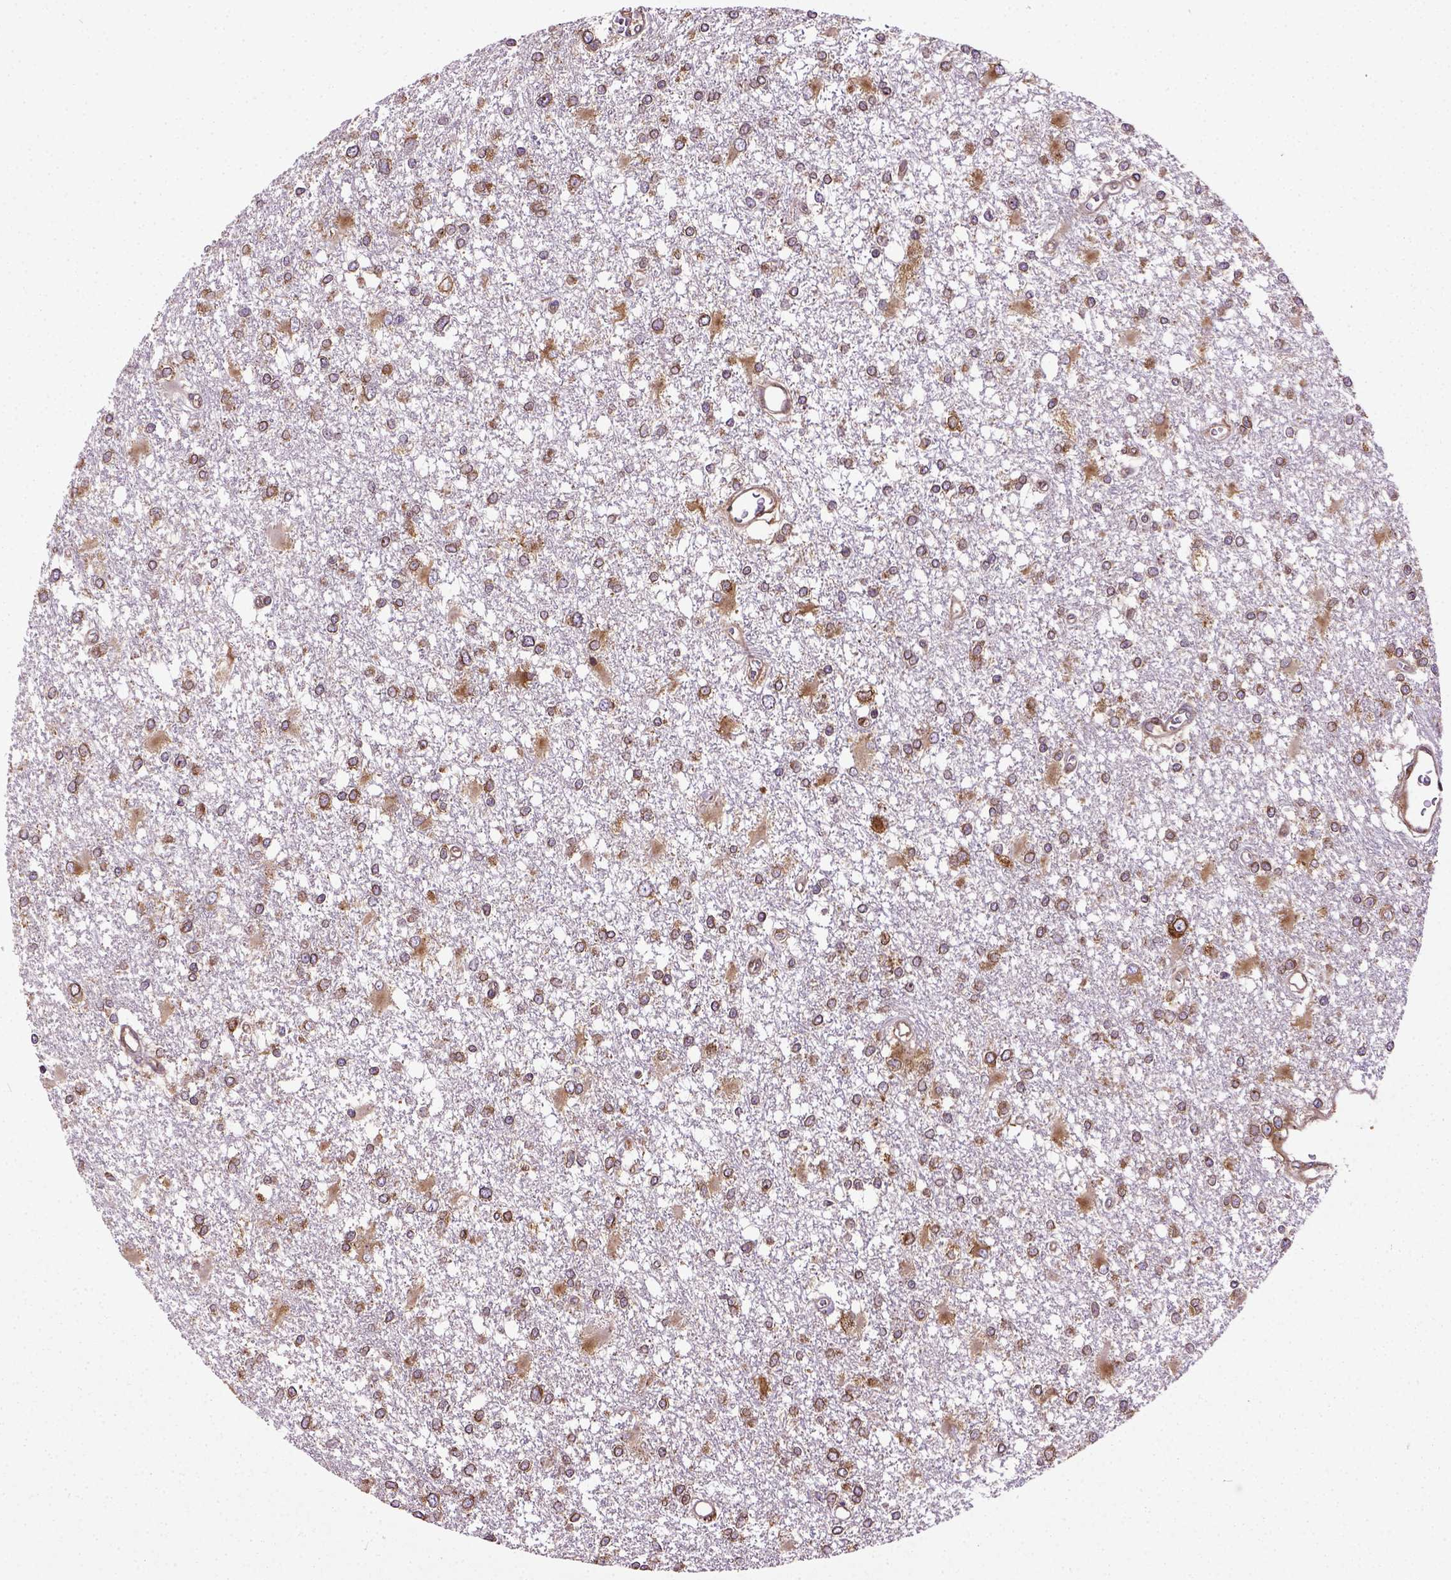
{"staining": {"intensity": "moderate", "quantity": ">75%", "location": "cytoplasmic/membranous"}, "tissue": "glioma", "cell_type": "Tumor cells", "image_type": "cancer", "snomed": [{"axis": "morphology", "description": "Glioma, malignant, High grade"}, {"axis": "topography", "description": "Cerebral cortex"}], "caption": "Human glioma stained with a protein marker demonstrates moderate staining in tumor cells.", "gene": "CAPRIN1", "patient": {"sex": "male", "age": 79}}